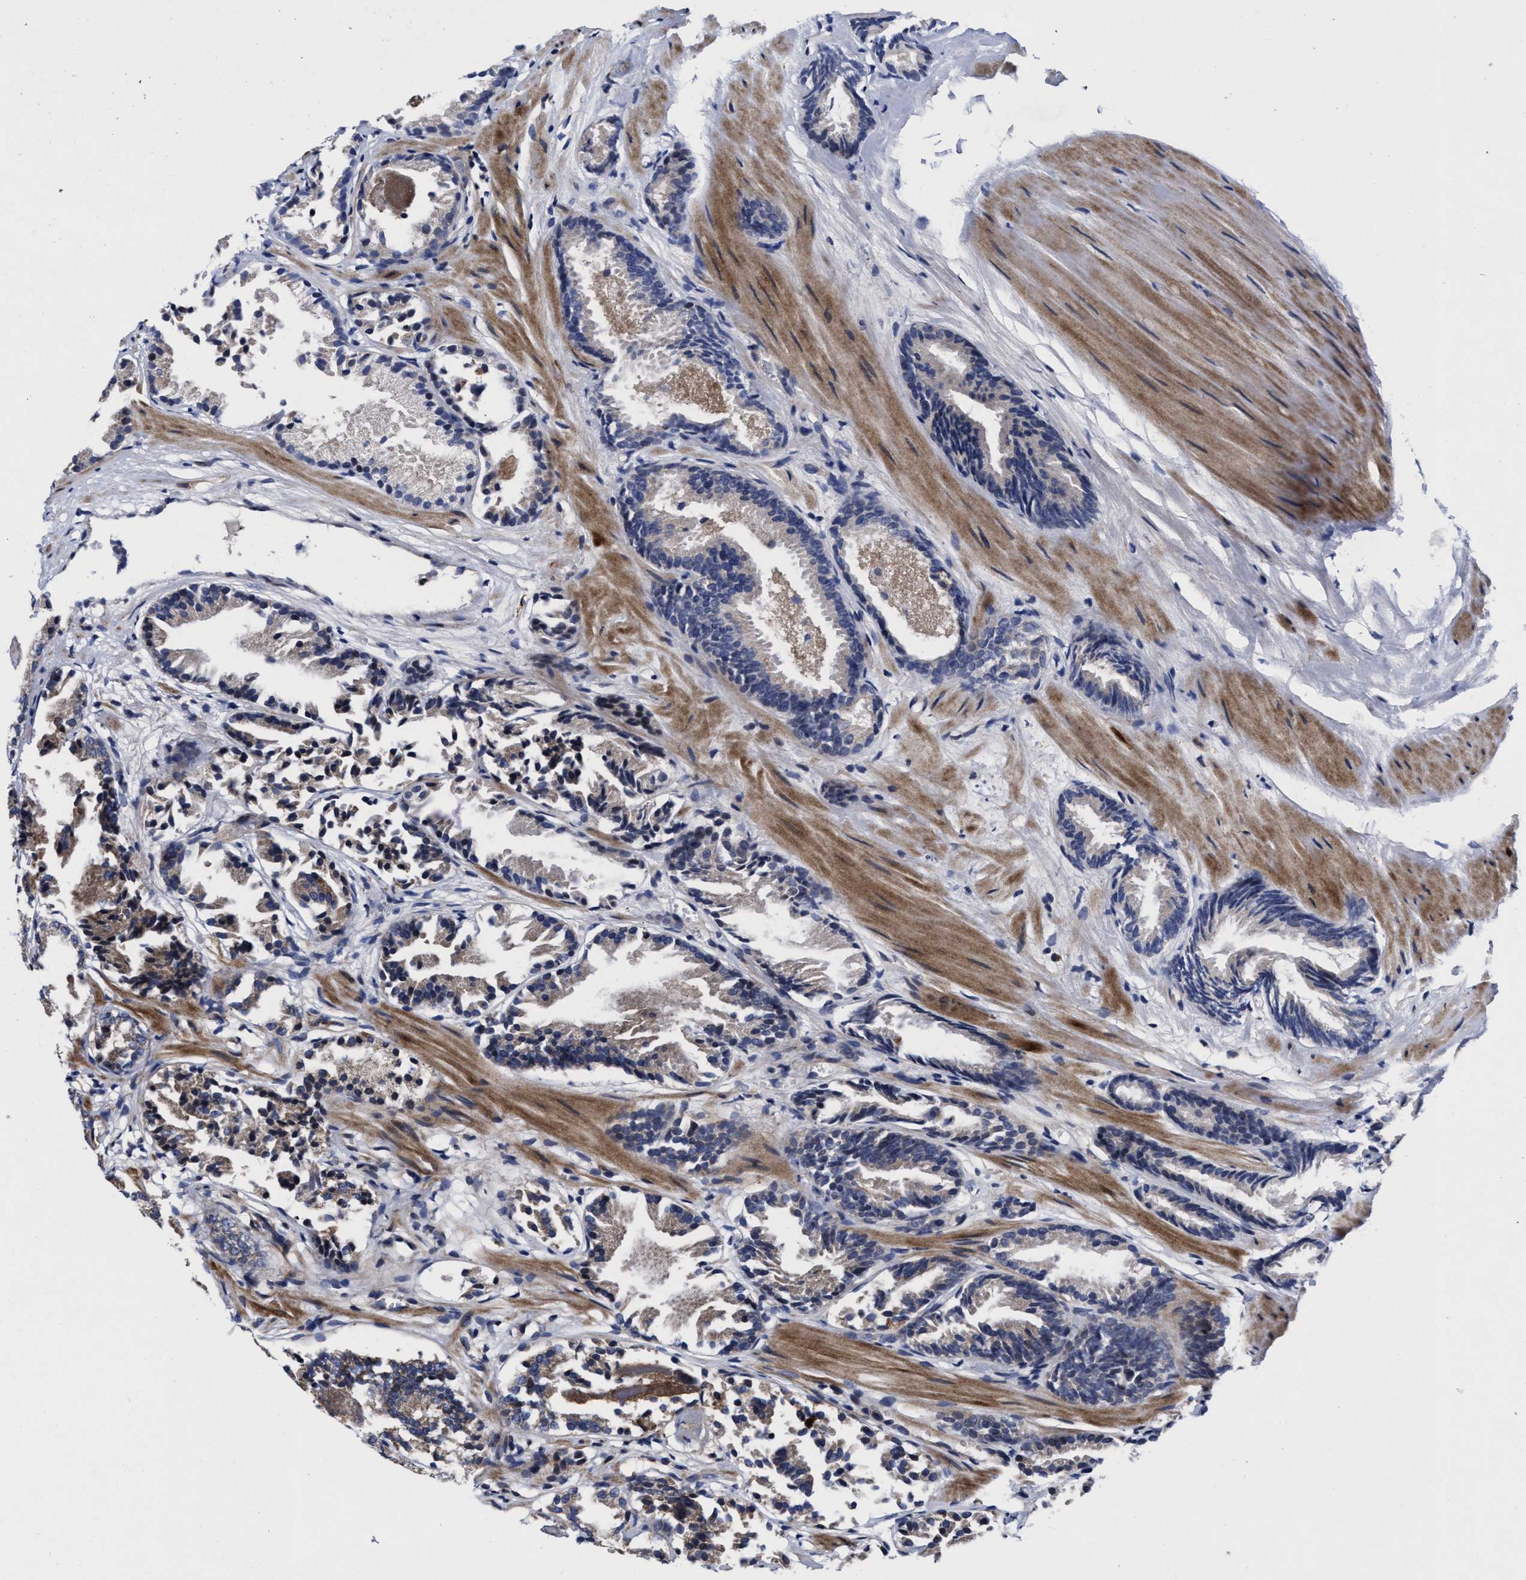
{"staining": {"intensity": "moderate", "quantity": "<25%", "location": "cytoplasmic/membranous"}, "tissue": "prostate cancer", "cell_type": "Tumor cells", "image_type": "cancer", "snomed": [{"axis": "morphology", "description": "Adenocarcinoma, Low grade"}, {"axis": "topography", "description": "Prostate"}], "caption": "The immunohistochemical stain labels moderate cytoplasmic/membranous staining in tumor cells of low-grade adenocarcinoma (prostate) tissue. (Brightfield microscopy of DAB IHC at high magnification).", "gene": "MRPL50", "patient": {"sex": "male", "age": 51}}